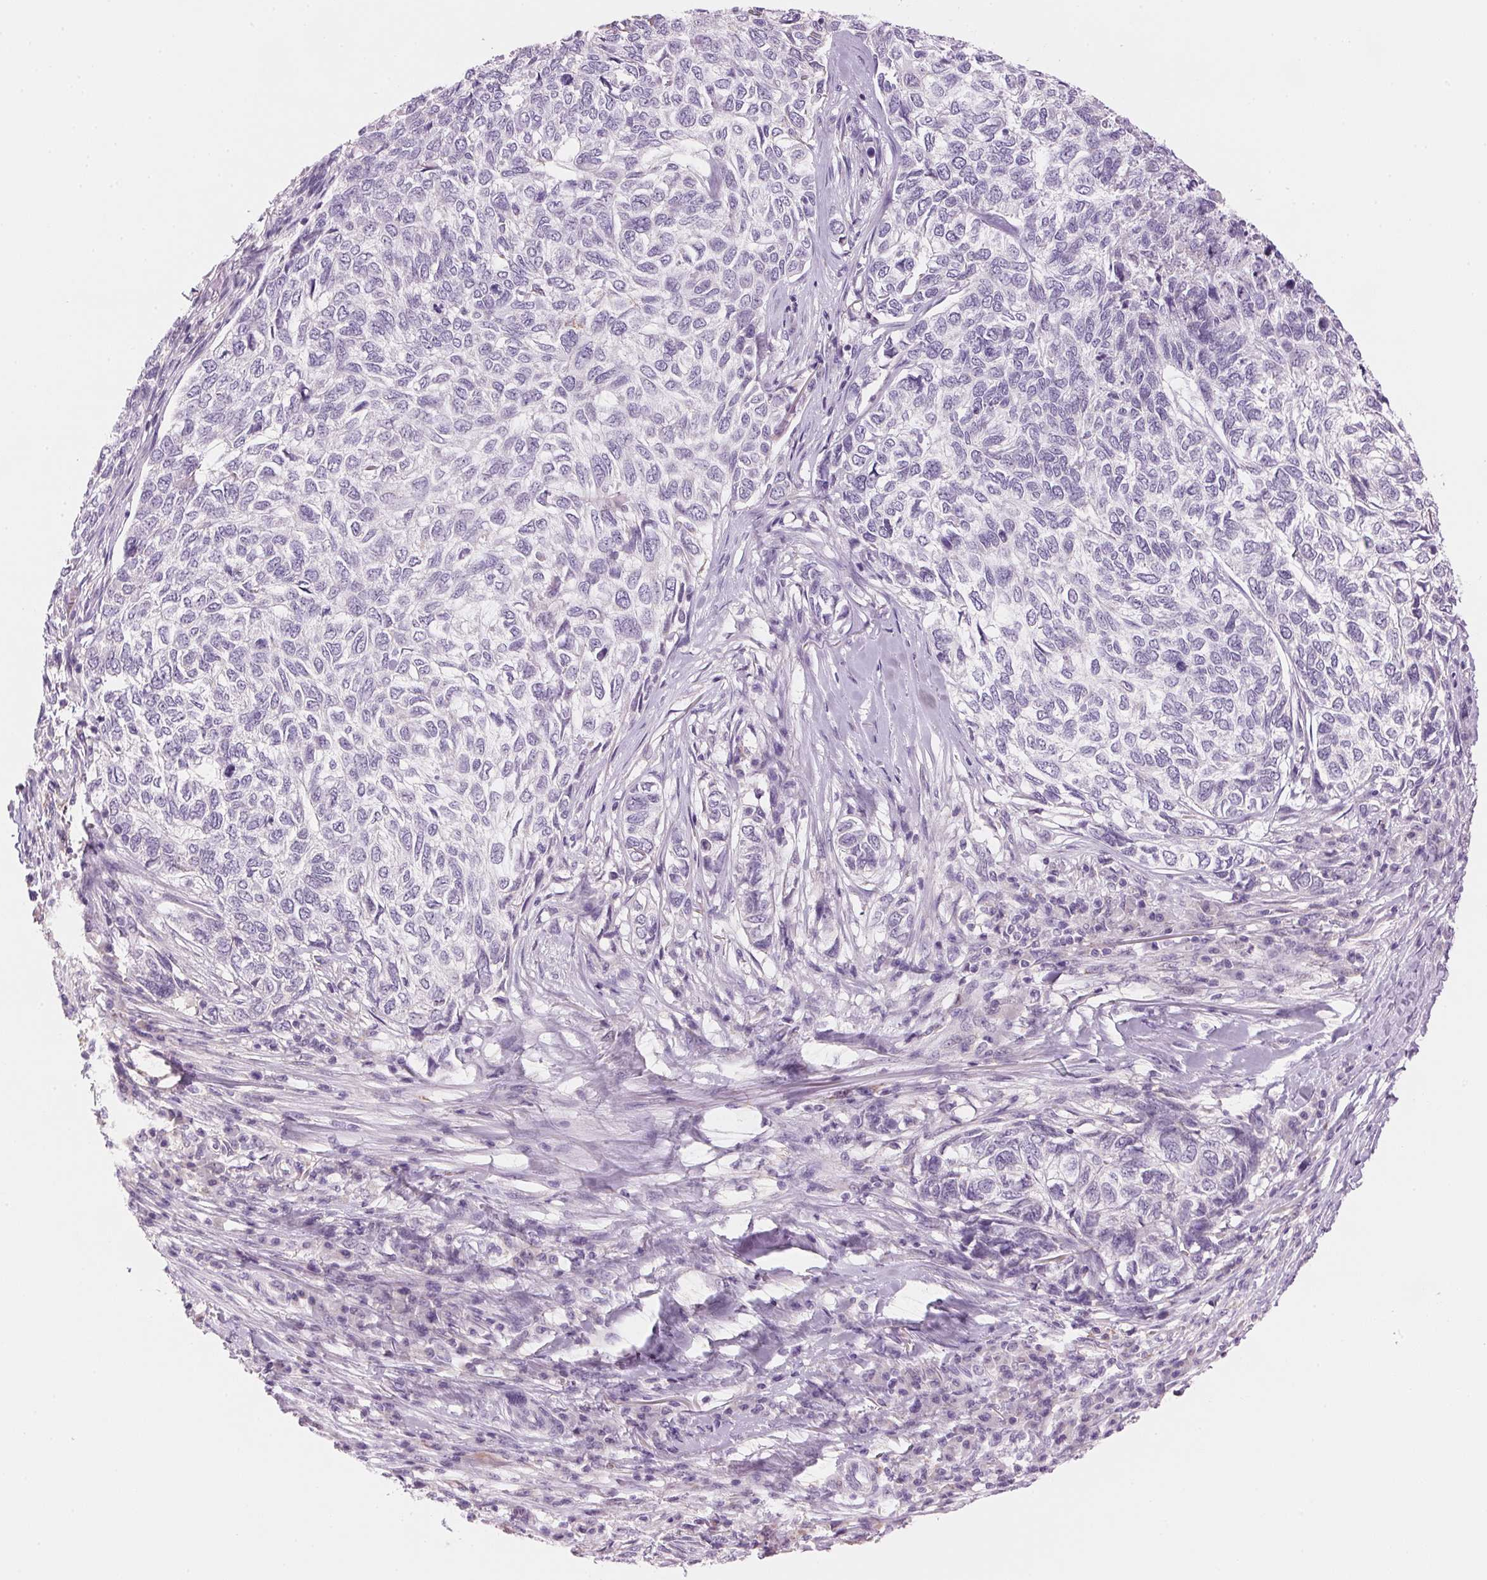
{"staining": {"intensity": "negative", "quantity": "none", "location": "none"}, "tissue": "skin cancer", "cell_type": "Tumor cells", "image_type": "cancer", "snomed": [{"axis": "morphology", "description": "Basal cell carcinoma"}, {"axis": "topography", "description": "Skin"}], "caption": "The IHC photomicrograph has no significant positivity in tumor cells of skin cancer (basal cell carcinoma) tissue.", "gene": "CYP11B1", "patient": {"sex": "female", "age": 65}}